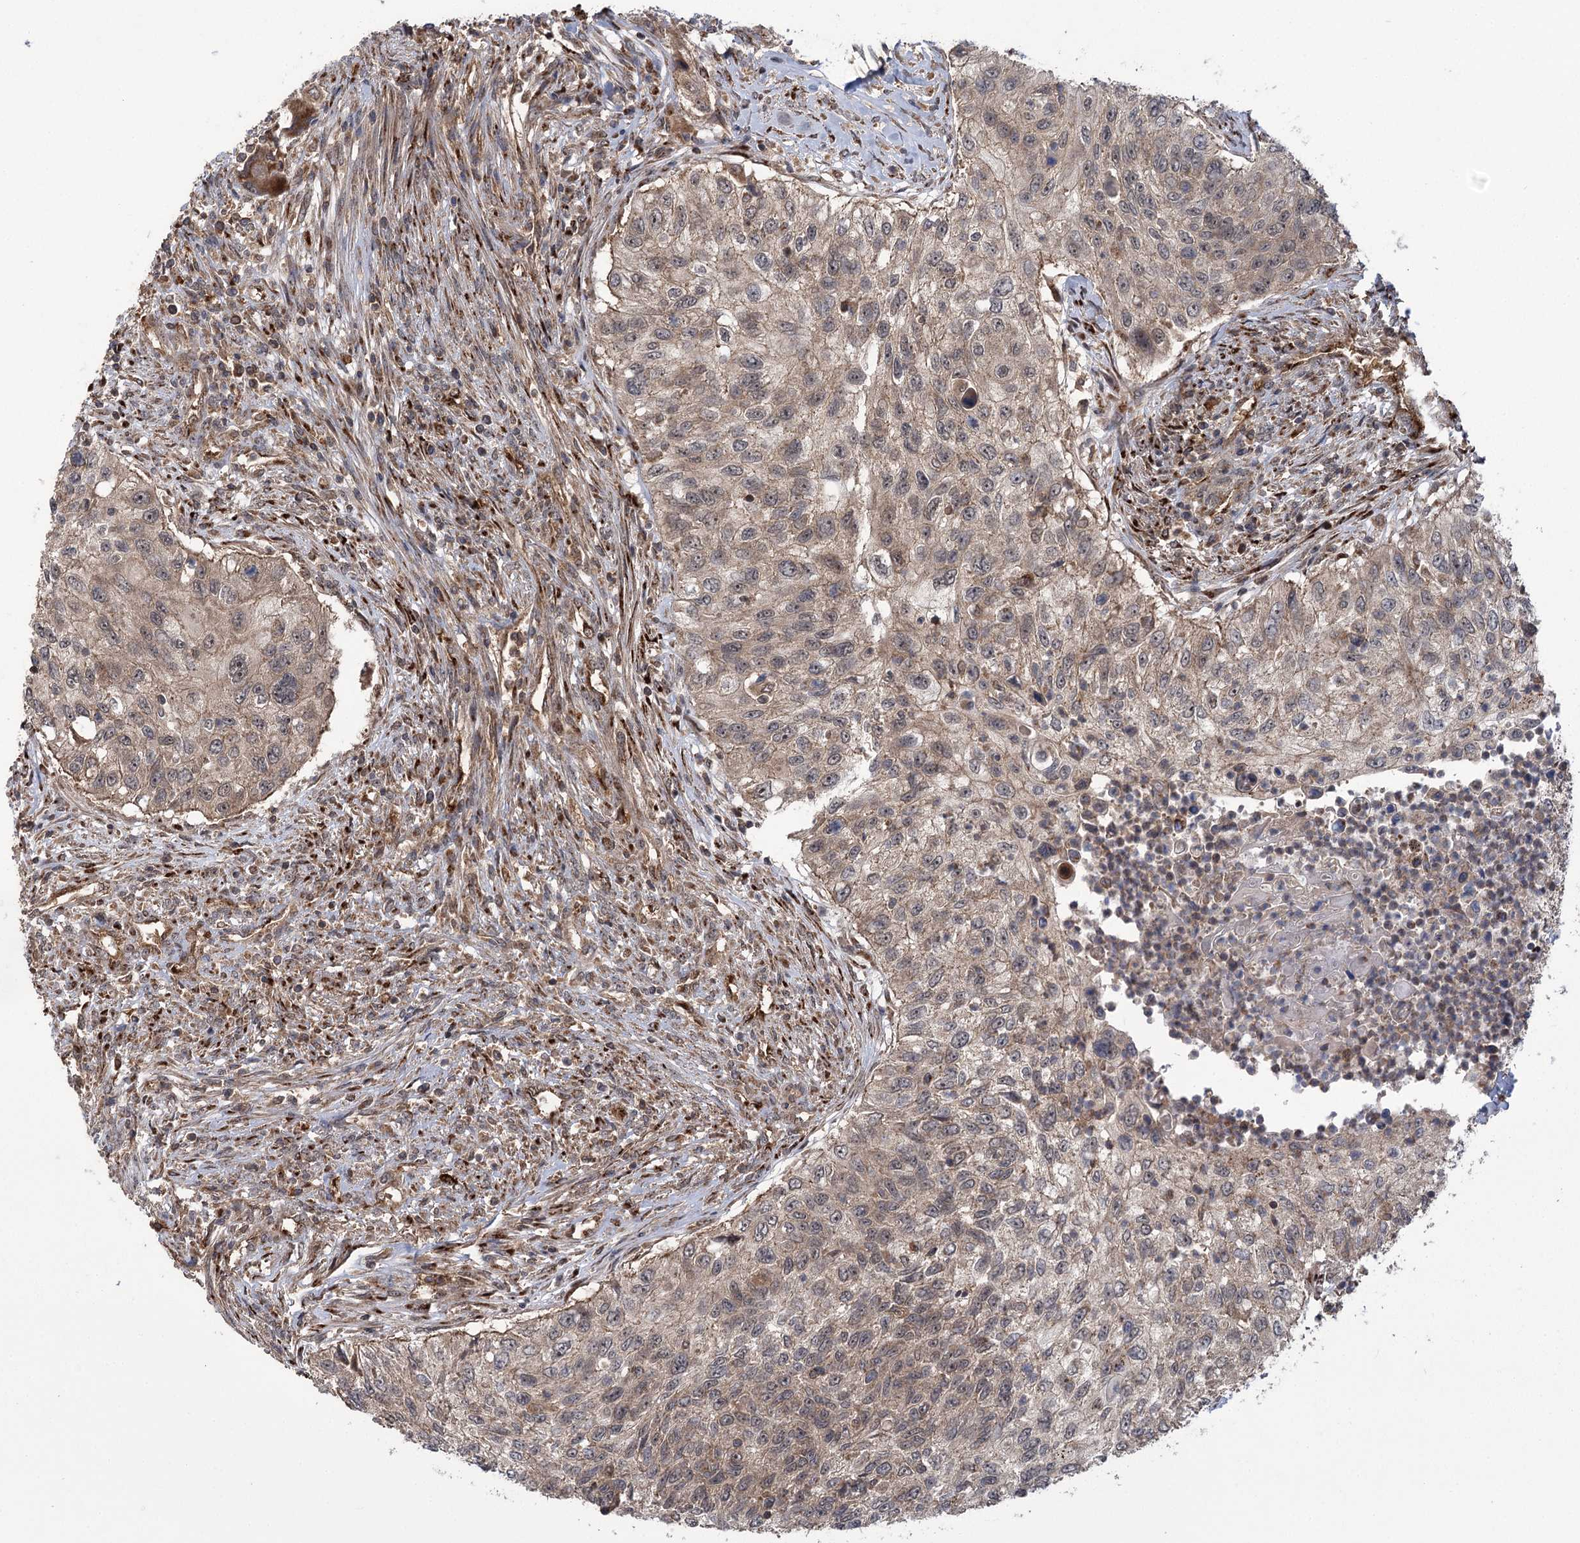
{"staining": {"intensity": "weak", "quantity": "25%-75%", "location": "cytoplasmic/membranous,nuclear"}, "tissue": "urothelial cancer", "cell_type": "Tumor cells", "image_type": "cancer", "snomed": [{"axis": "morphology", "description": "Urothelial carcinoma, High grade"}, {"axis": "topography", "description": "Urinary bladder"}], "caption": "Tumor cells demonstrate low levels of weak cytoplasmic/membranous and nuclear staining in approximately 25%-75% of cells in human urothelial carcinoma (high-grade). Immunohistochemistry (ihc) stains the protein in brown and the nuclei are stained blue.", "gene": "CARD19", "patient": {"sex": "female", "age": 60}}